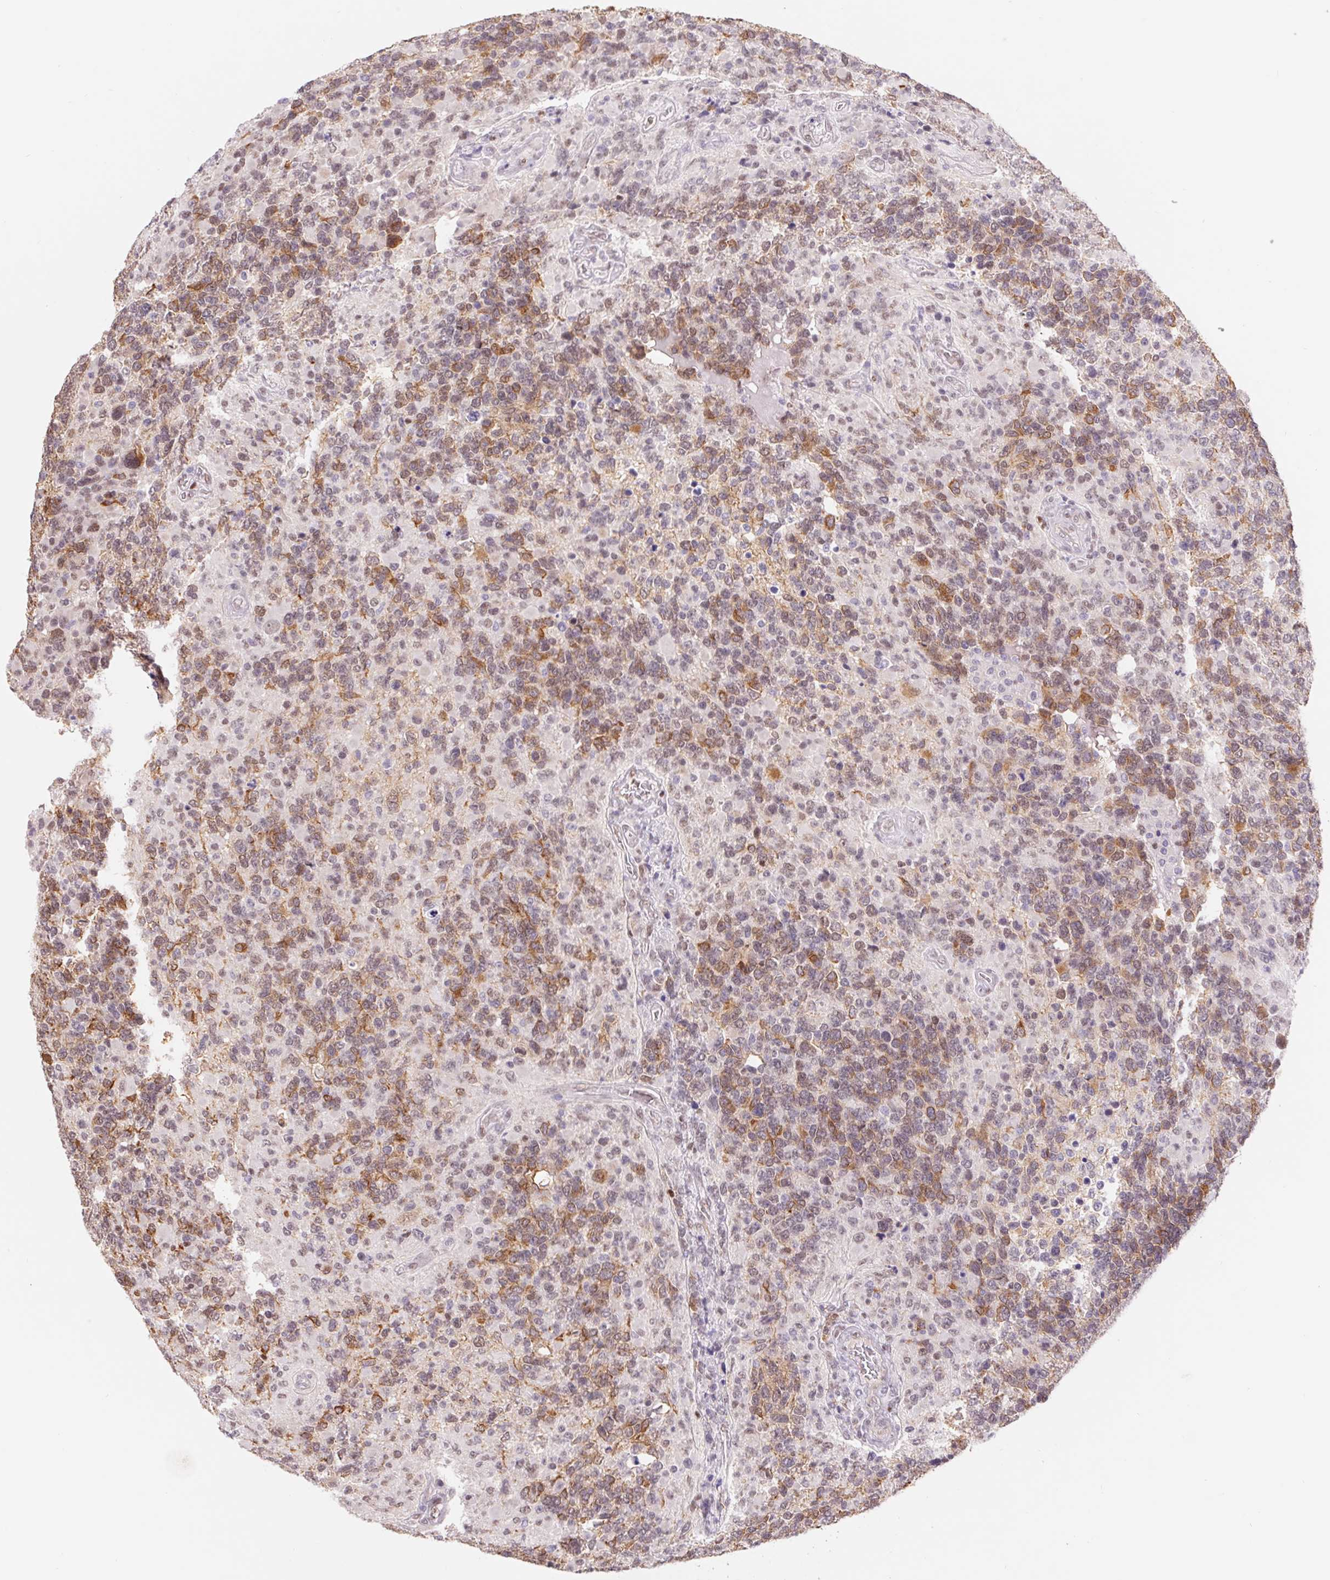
{"staining": {"intensity": "moderate", "quantity": "25%-75%", "location": "cytoplasmic/membranous,nuclear"}, "tissue": "glioma", "cell_type": "Tumor cells", "image_type": "cancer", "snomed": [{"axis": "morphology", "description": "Glioma, malignant, High grade"}, {"axis": "topography", "description": "Brain"}], "caption": "About 25%-75% of tumor cells in human glioma show moderate cytoplasmic/membranous and nuclear protein positivity as visualized by brown immunohistochemical staining.", "gene": "TRERF1", "patient": {"sex": "female", "age": 40}}